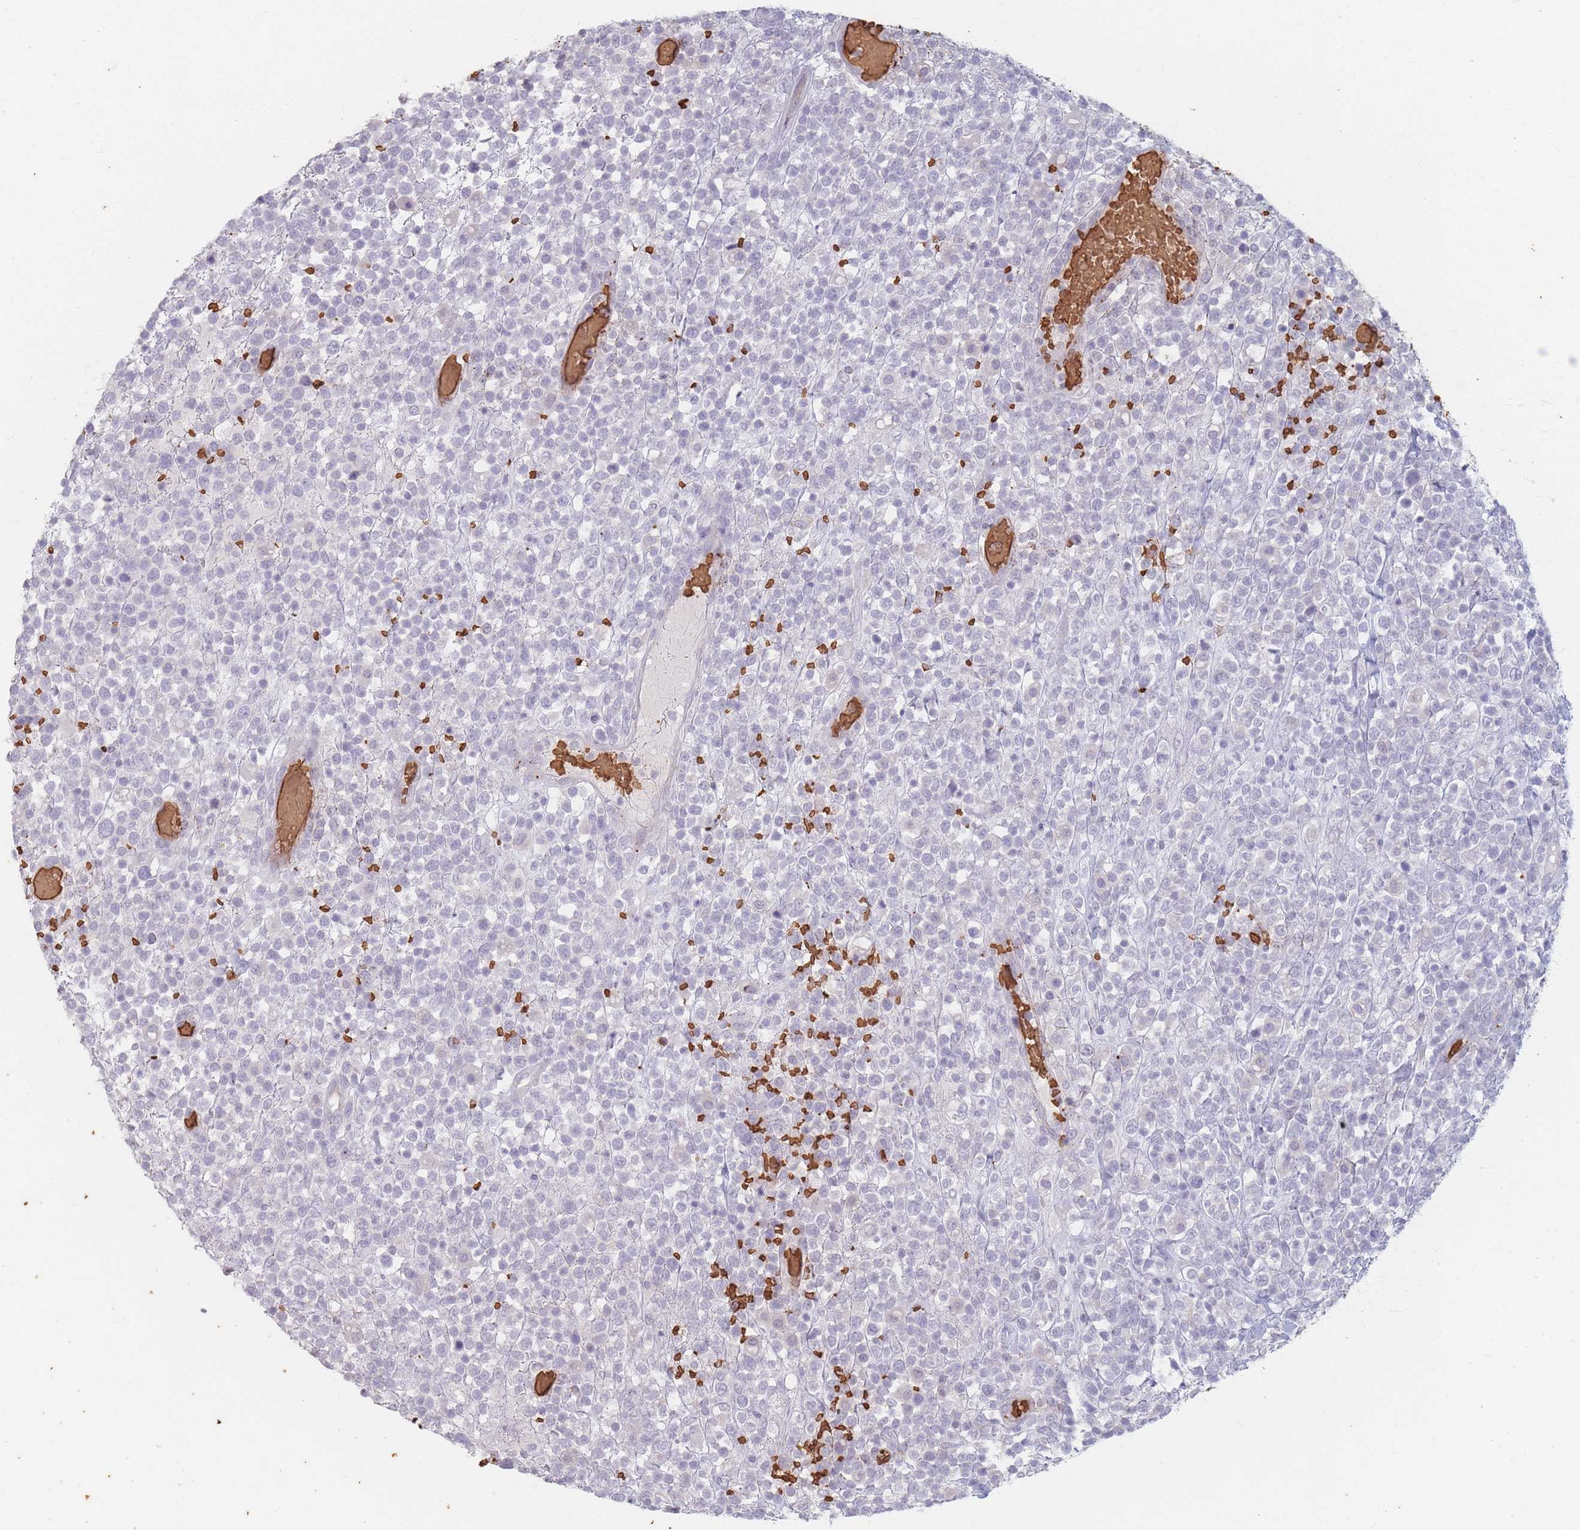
{"staining": {"intensity": "negative", "quantity": "none", "location": "none"}, "tissue": "lymphoma", "cell_type": "Tumor cells", "image_type": "cancer", "snomed": [{"axis": "morphology", "description": "Malignant lymphoma, non-Hodgkin's type, High grade"}, {"axis": "topography", "description": "Colon"}], "caption": "Image shows no protein expression in tumor cells of lymphoma tissue.", "gene": "SLC2A6", "patient": {"sex": "female", "age": 53}}